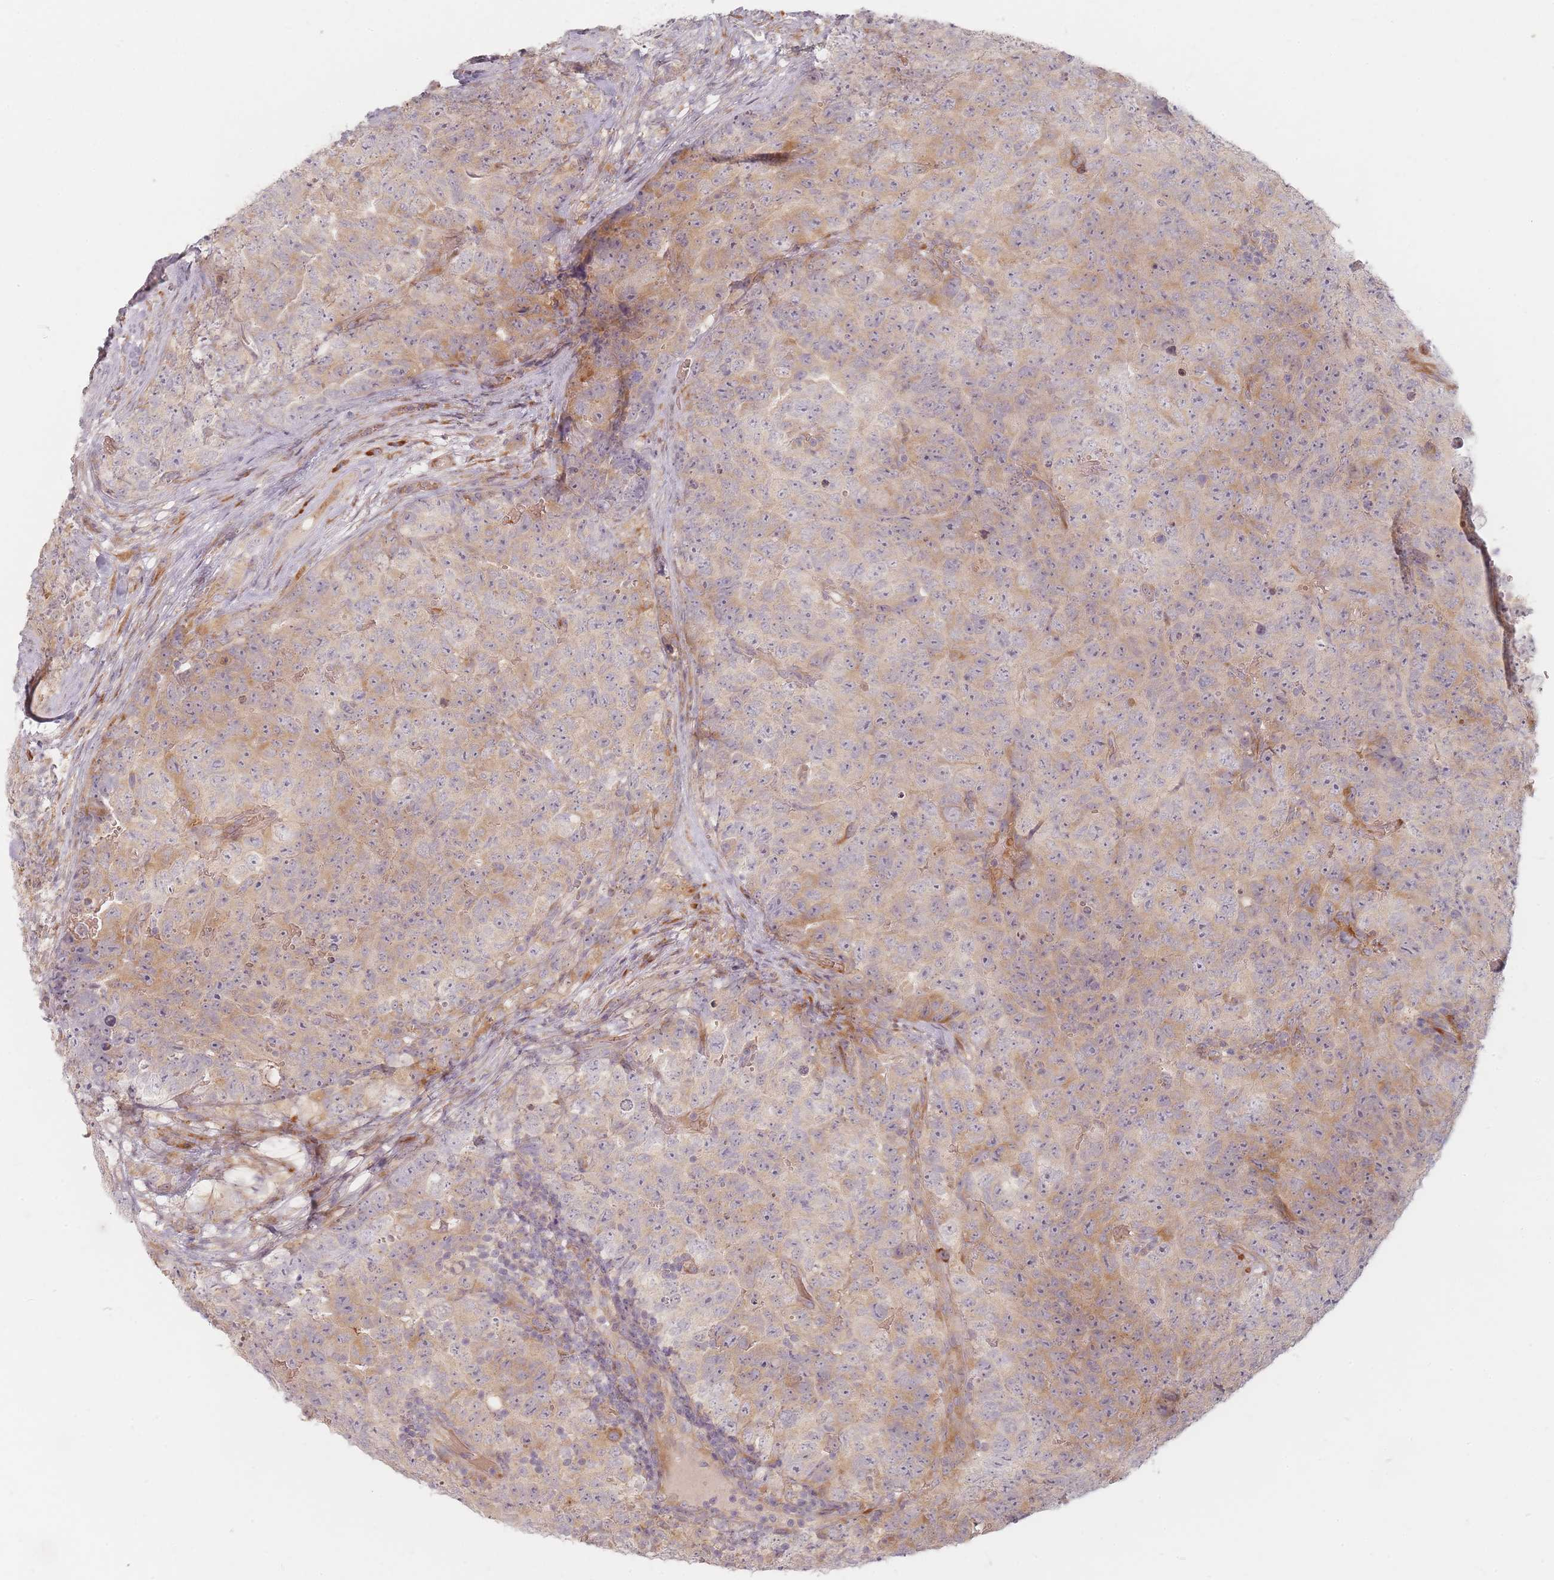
{"staining": {"intensity": "moderate", "quantity": "25%-75%", "location": "cytoplasmic/membranous"}, "tissue": "testis cancer", "cell_type": "Tumor cells", "image_type": "cancer", "snomed": [{"axis": "morphology", "description": "Seminoma, NOS"}, {"axis": "morphology", "description": "Teratoma, malignant, NOS"}, {"axis": "topography", "description": "Testis"}], "caption": "Immunohistochemistry (IHC) (DAB (3,3'-diaminobenzidine)) staining of testis cancer demonstrates moderate cytoplasmic/membranous protein staining in about 25%-75% of tumor cells. (DAB IHC with brightfield microscopy, high magnification).", "gene": "ZKSCAN7", "patient": {"sex": "male", "age": 34}}